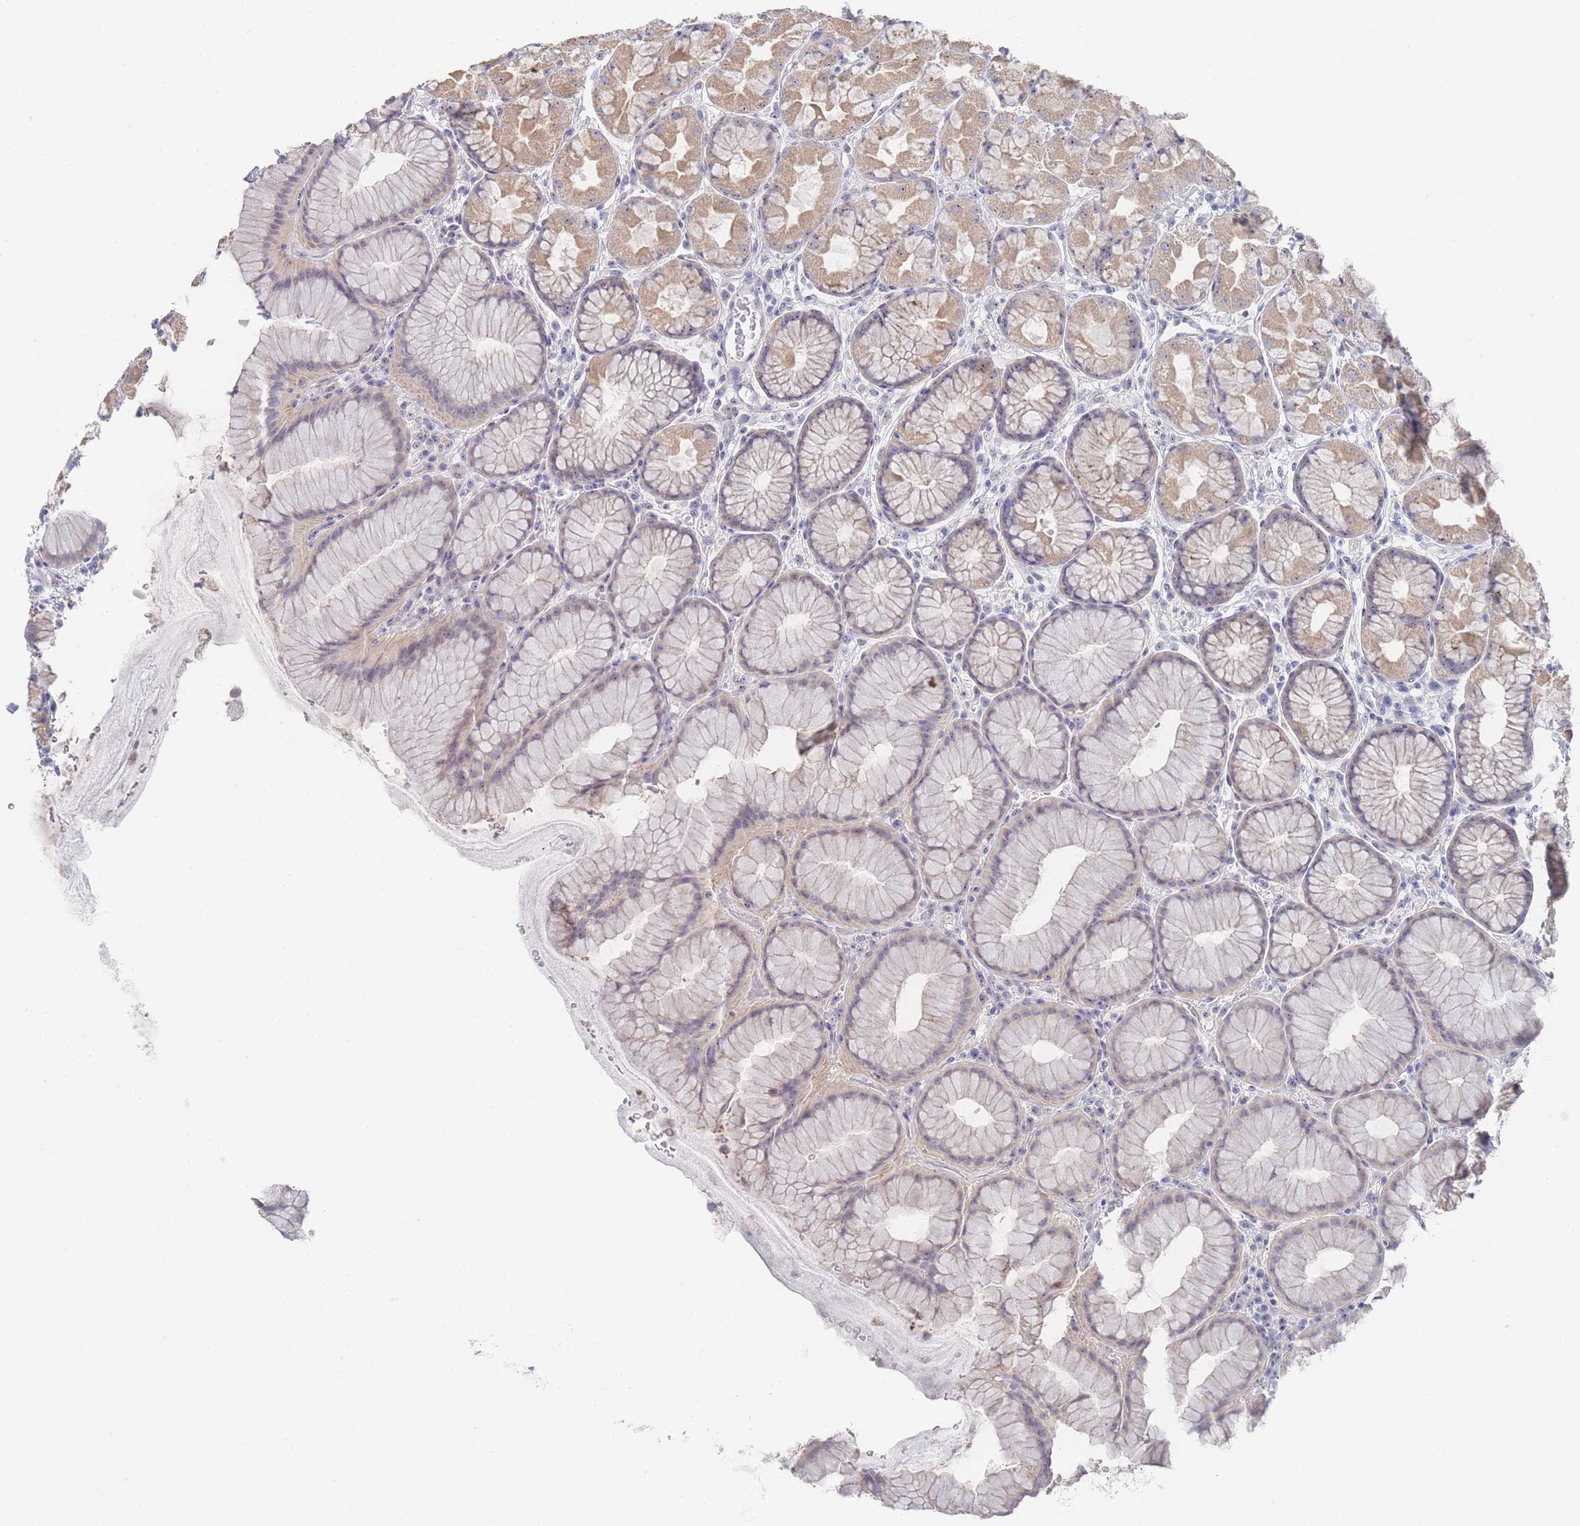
{"staining": {"intensity": "moderate", "quantity": "25%-75%", "location": "cytoplasmic/membranous,nuclear"}, "tissue": "stomach", "cell_type": "Glandular cells", "image_type": "normal", "snomed": [{"axis": "morphology", "description": "Normal tissue, NOS"}, {"axis": "topography", "description": "Stomach"}], "caption": "IHC (DAB) staining of benign human stomach reveals moderate cytoplasmic/membranous,nuclear protein staining in approximately 25%-75% of glandular cells. The staining was performed using DAB, with brown indicating positive protein expression. Nuclei are stained blue with hematoxylin.", "gene": "ZNF142", "patient": {"sex": "male", "age": 57}}